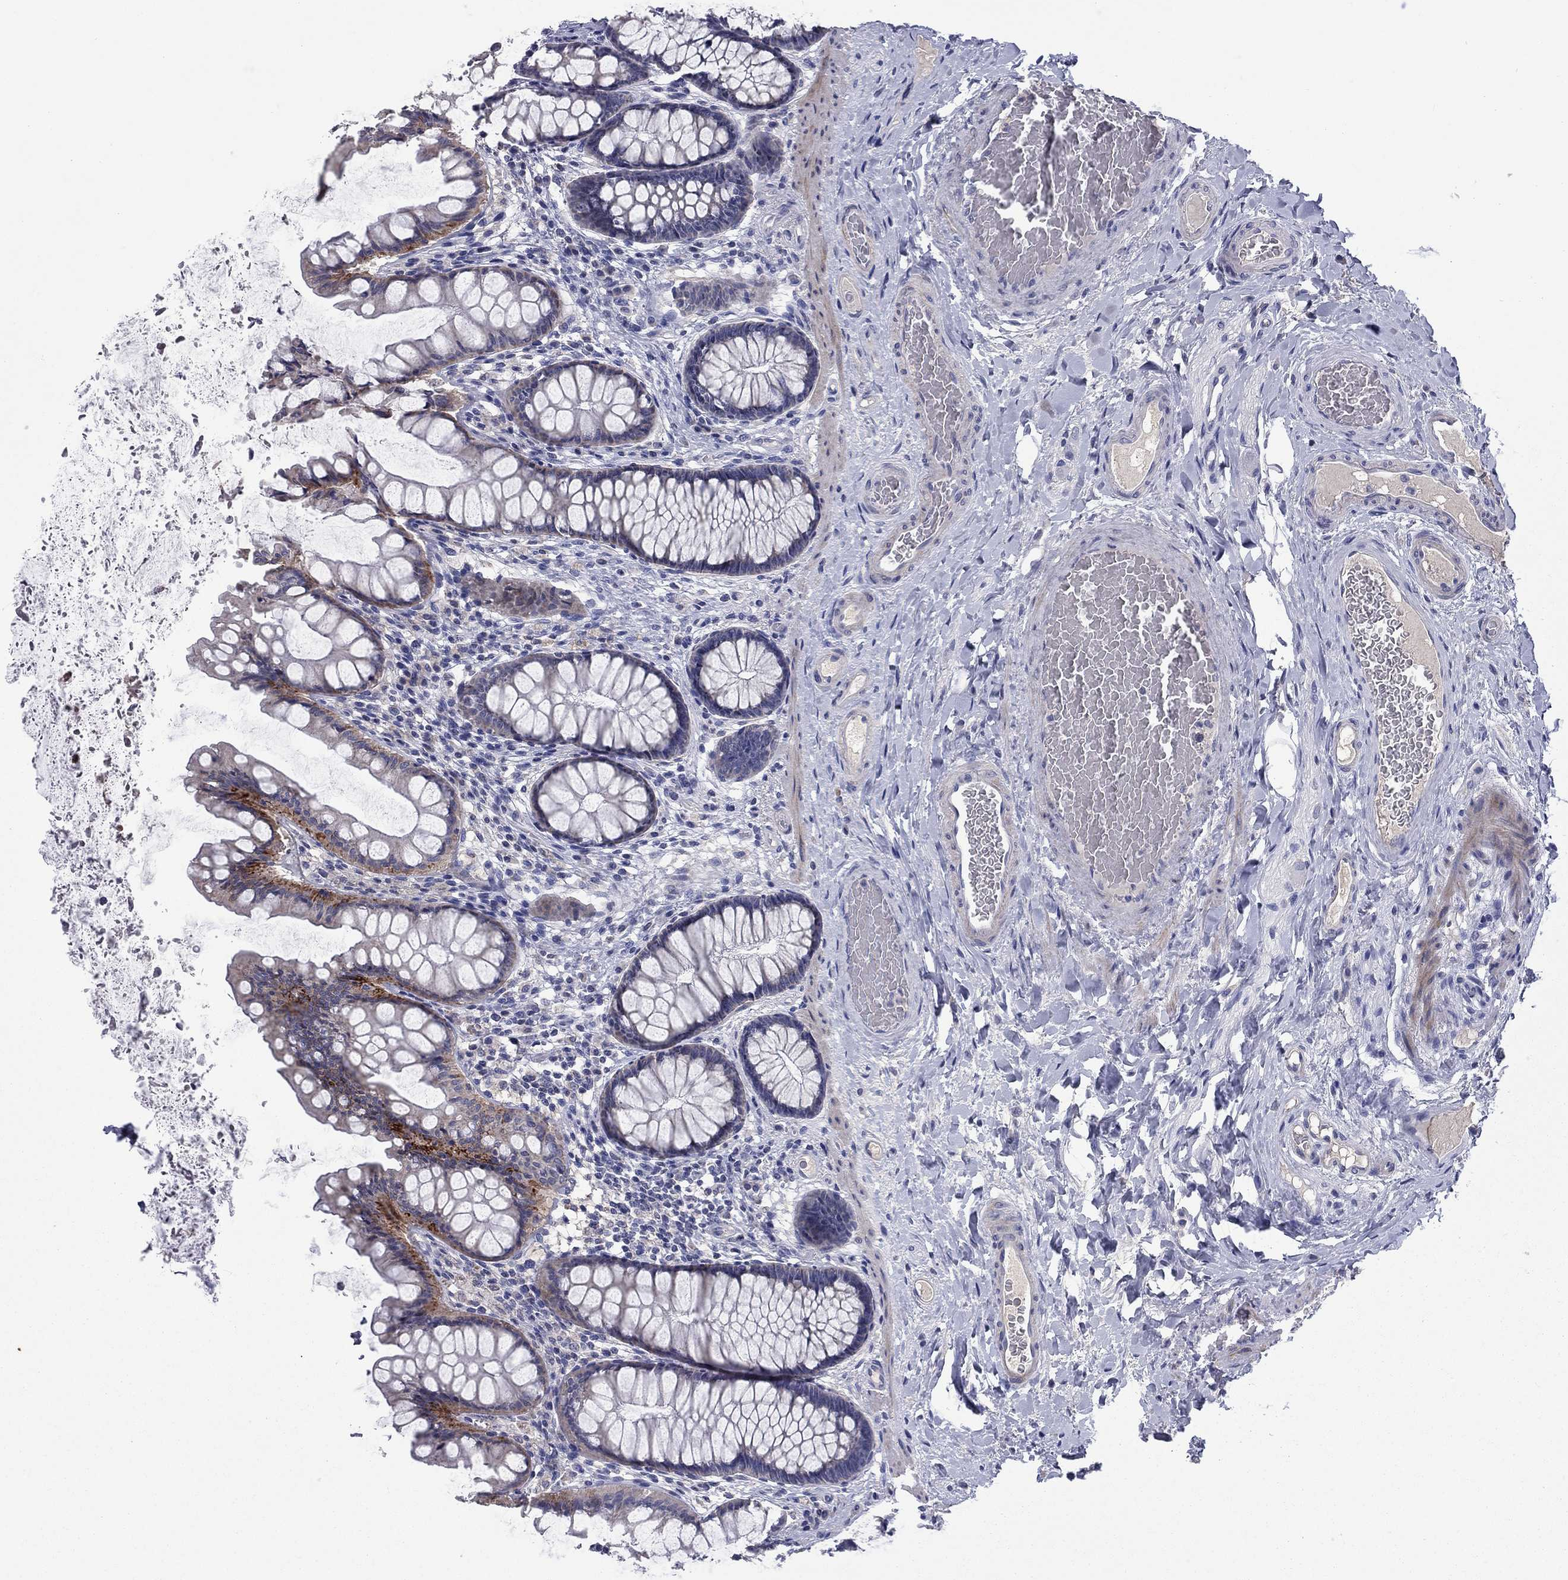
{"staining": {"intensity": "negative", "quantity": "none", "location": "none"}, "tissue": "colon", "cell_type": "Endothelial cells", "image_type": "normal", "snomed": [{"axis": "morphology", "description": "Normal tissue, NOS"}, {"axis": "topography", "description": "Colon"}], "caption": "This is an immunohistochemistry photomicrograph of normal human colon. There is no staining in endothelial cells.", "gene": "FRK", "patient": {"sex": "female", "age": 65}}